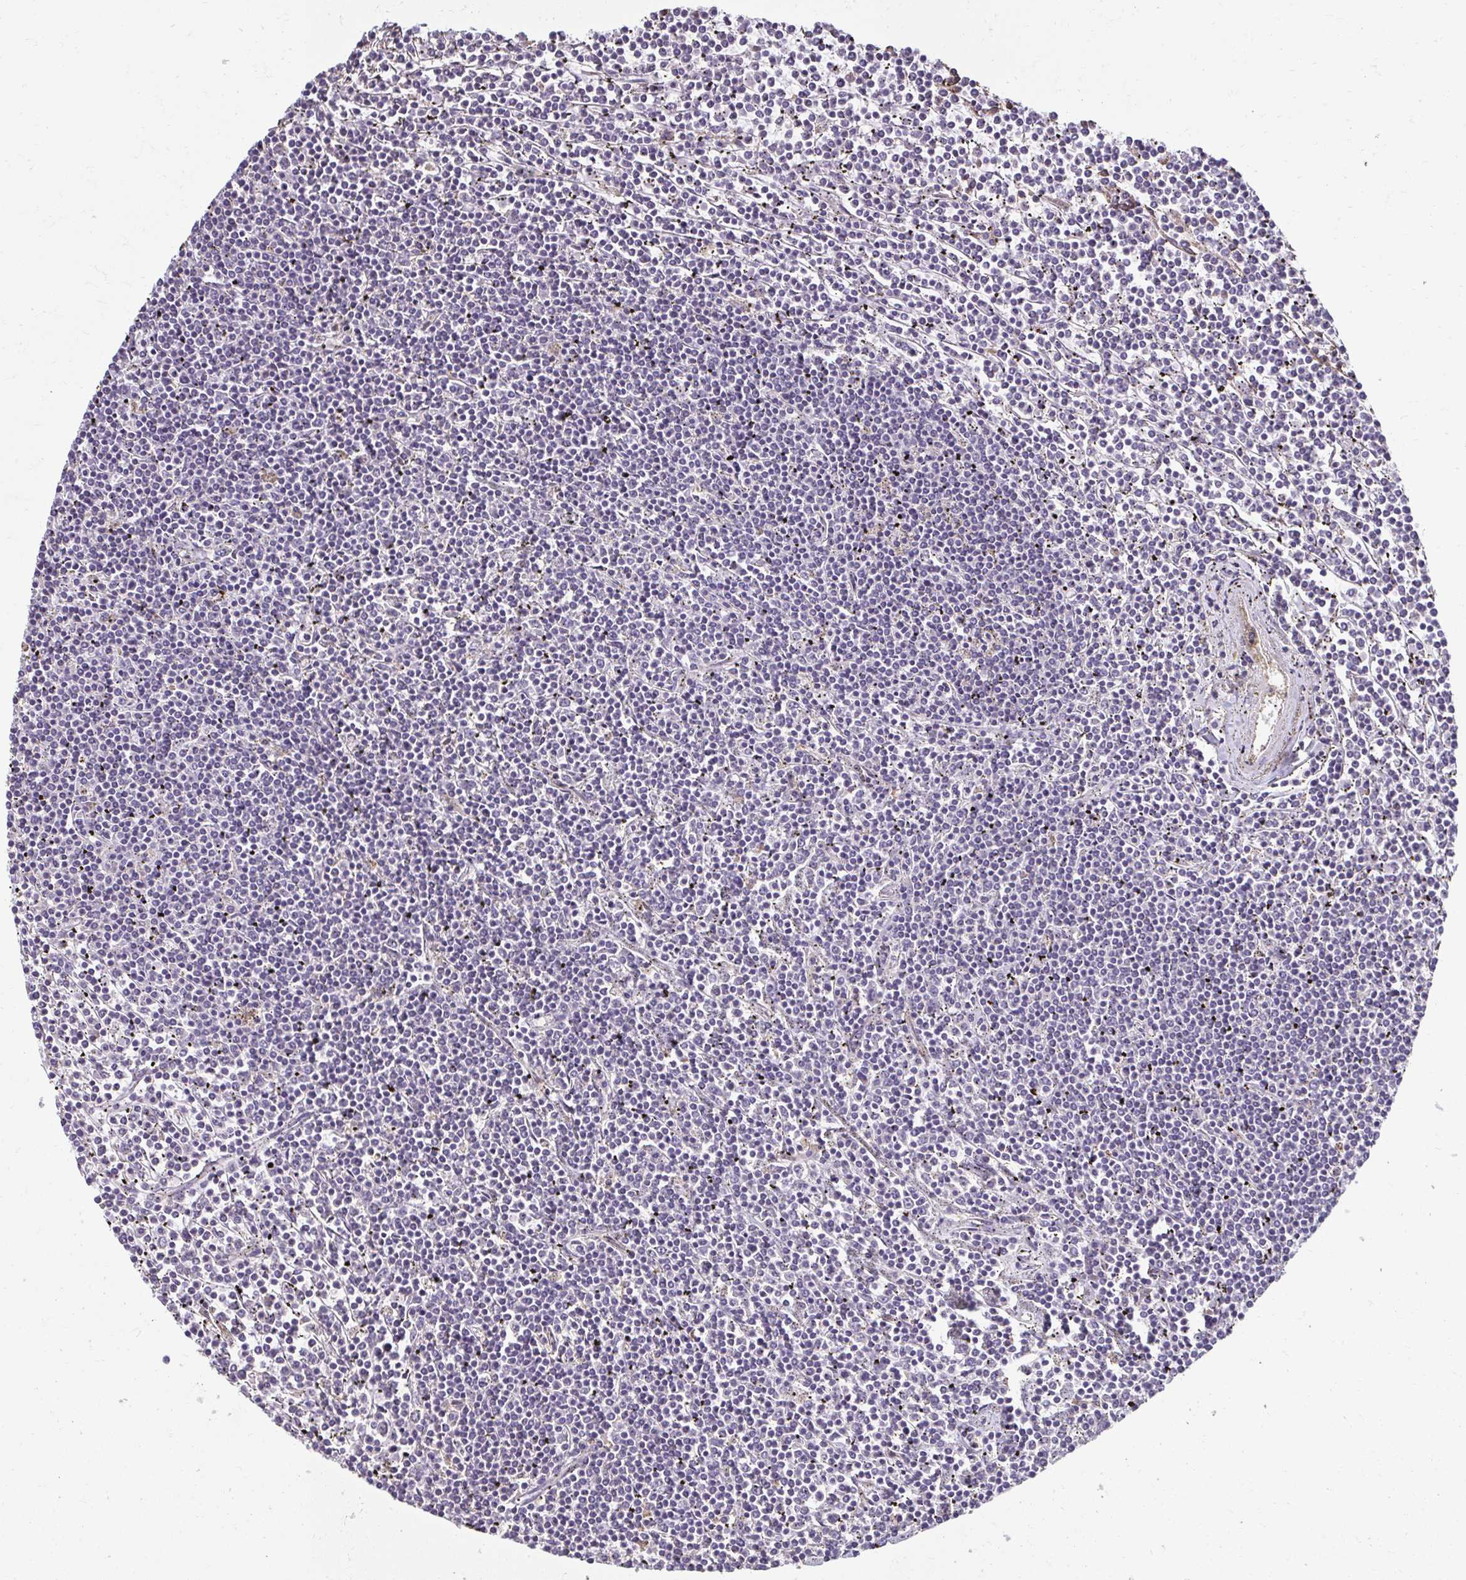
{"staining": {"intensity": "negative", "quantity": "none", "location": "none"}, "tissue": "lymphoma", "cell_type": "Tumor cells", "image_type": "cancer", "snomed": [{"axis": "morphology", "description": "Malignant lymphoma, non-Hodgkin's type, Low grade"}, {"axis": "topography", "description": "Spleen"}], "caption": "Lymphoma was stained to show a protein in brown. There is no significant expression in tumor cells. The staining was performed using DAB (3,3'-diaminobenzidine) to visualize the protein expression in brown, while the nuclei were stained in blue with hematoxylin (Magnification: 20x).", "gene": "PDE2A", "patient": {"sex": "female", "age": 19}}